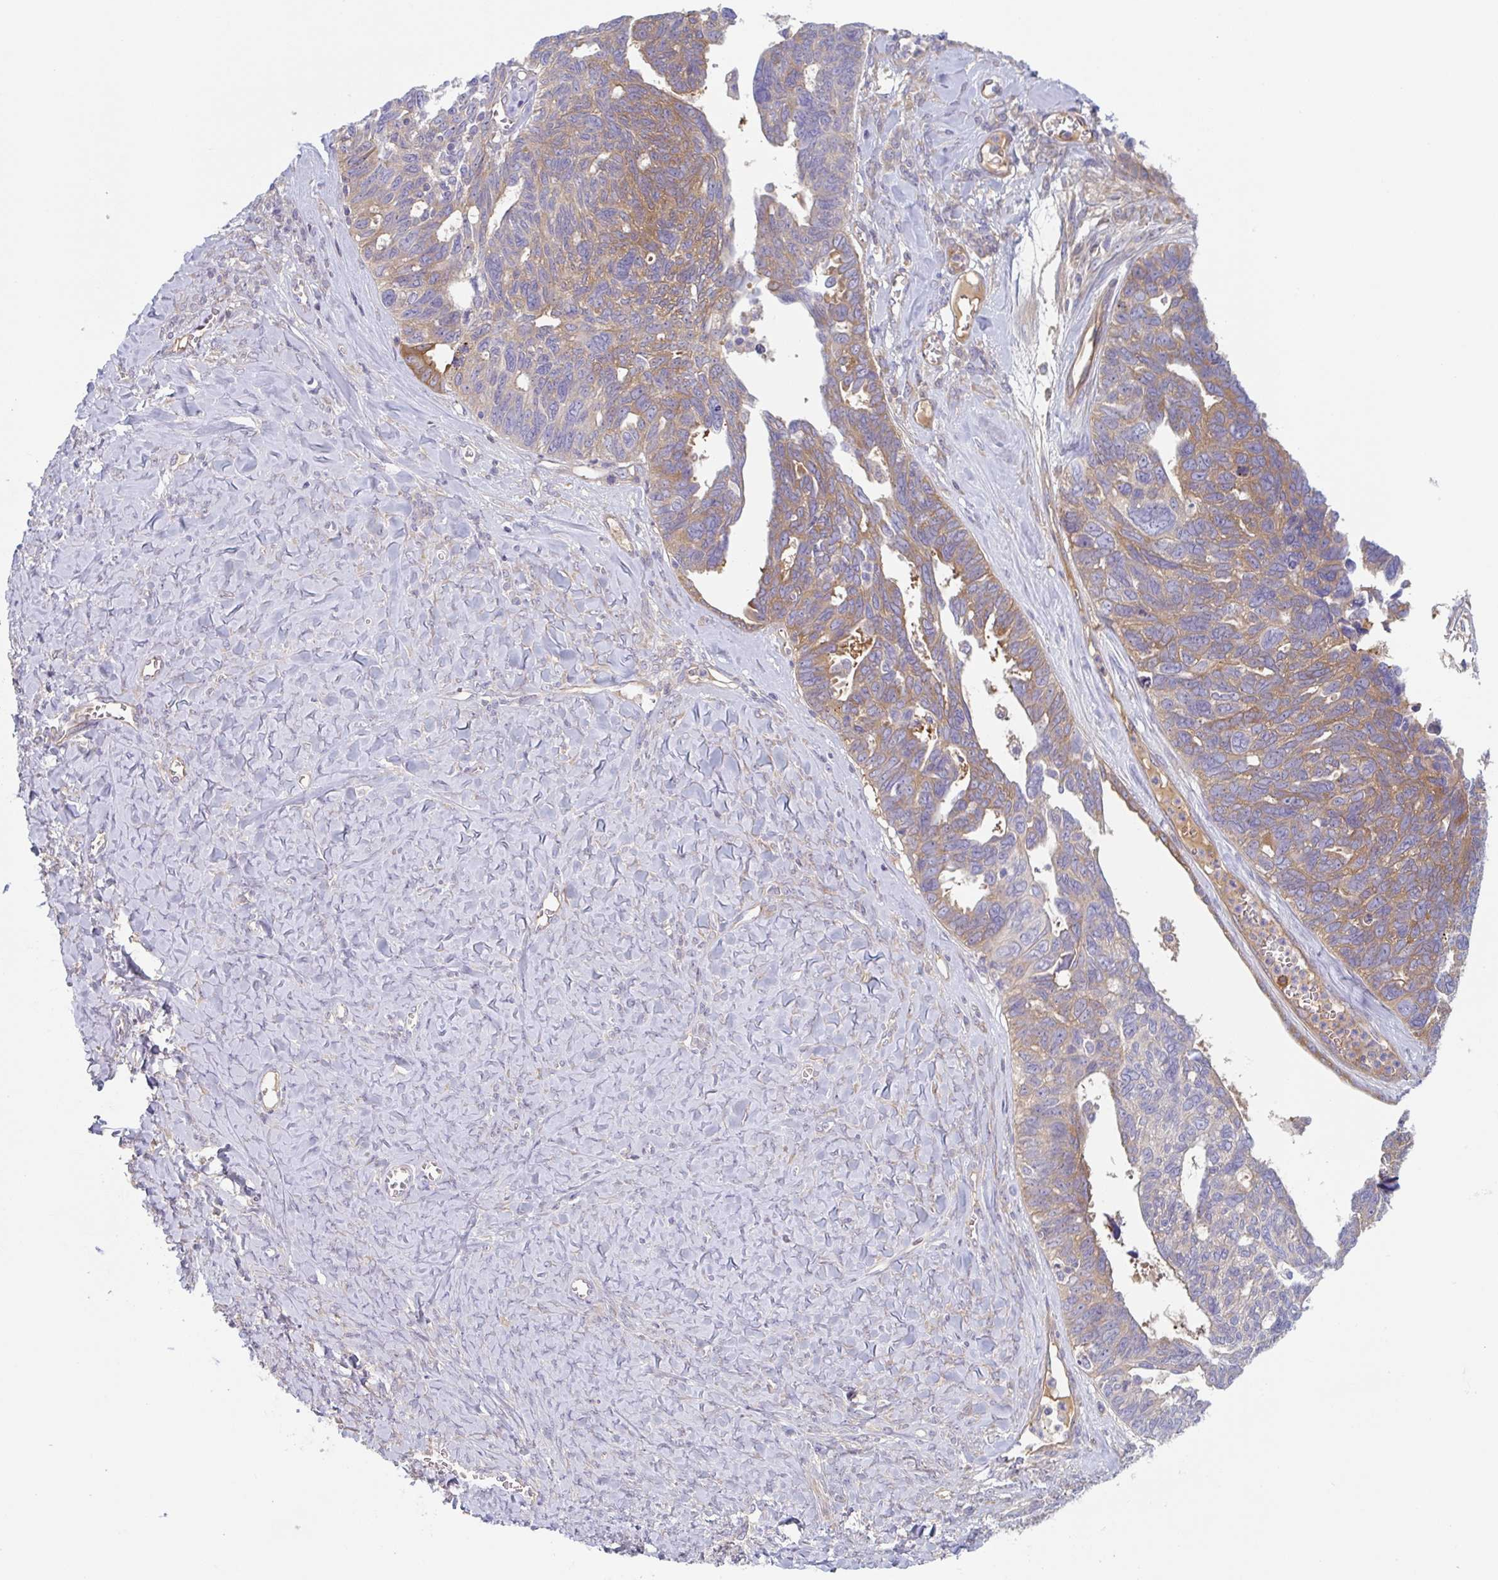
{"staining": {"intensity": "moderate", "quantity": "25%-75%", "location": "cytoplasmic/membranous"}, "tissue": "ovarian cancer", "cell_type": "Tumor cells", "image_type": "cancer", "snomed": [{"axis": "morphology", "description": "Cystadenocarcinoma, serous, NOS"}, {"axis": "topography", "description": "Ovary"}], "caption": "Tumor cells exhibit medium levels of moderate cytoplasmic/membranous expression in about 25%-75% of cells in ovarian serous cystadenocarcinoma.", "gene": "AMPD2", "patient": {"sex": "female", "age": 79}}